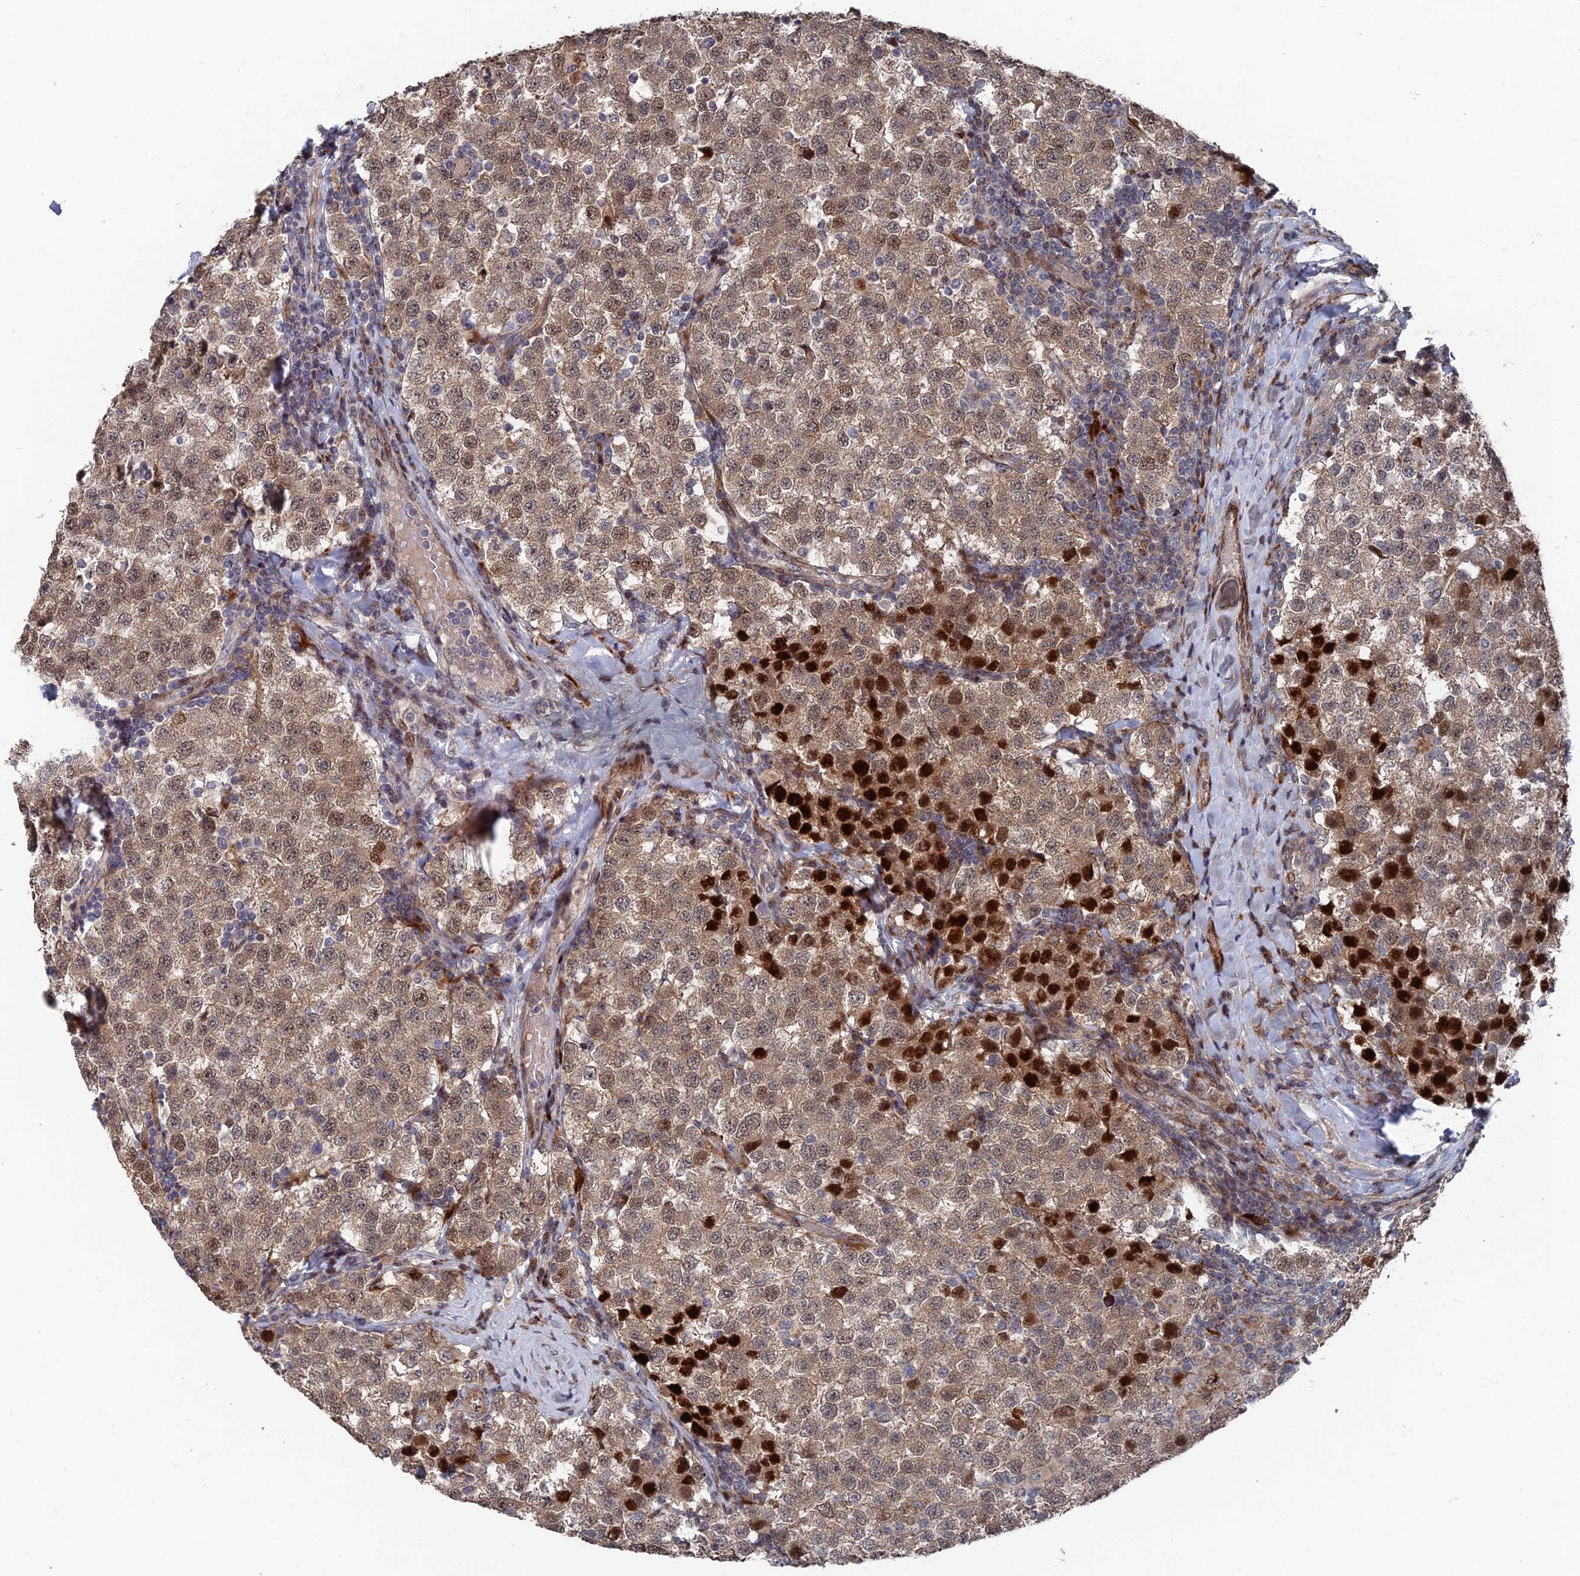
{"staining": {"intensity": "strong", "quantity": "<25%", "location": "cytoplasmic/membranous,nuclear"}, "tissue": "testis cancer", "cell_type": "Tumor cells", "image_type": "cancer", "snomed": [{"axis": "morphology", "description": "Seminoma, NOS"}, {"axis": "topography", "description": "Testis"}], "caption": "DAB (3,3'-diaminobenzidine) immunohistochemical staining of testis seminoma displays strong cytoplasmic/membranous and nuclear protein expression in approximately <25% of tumor cells.", "gene": "GTF2IRD1", "patient": {"sex": "male", "age": 34}}